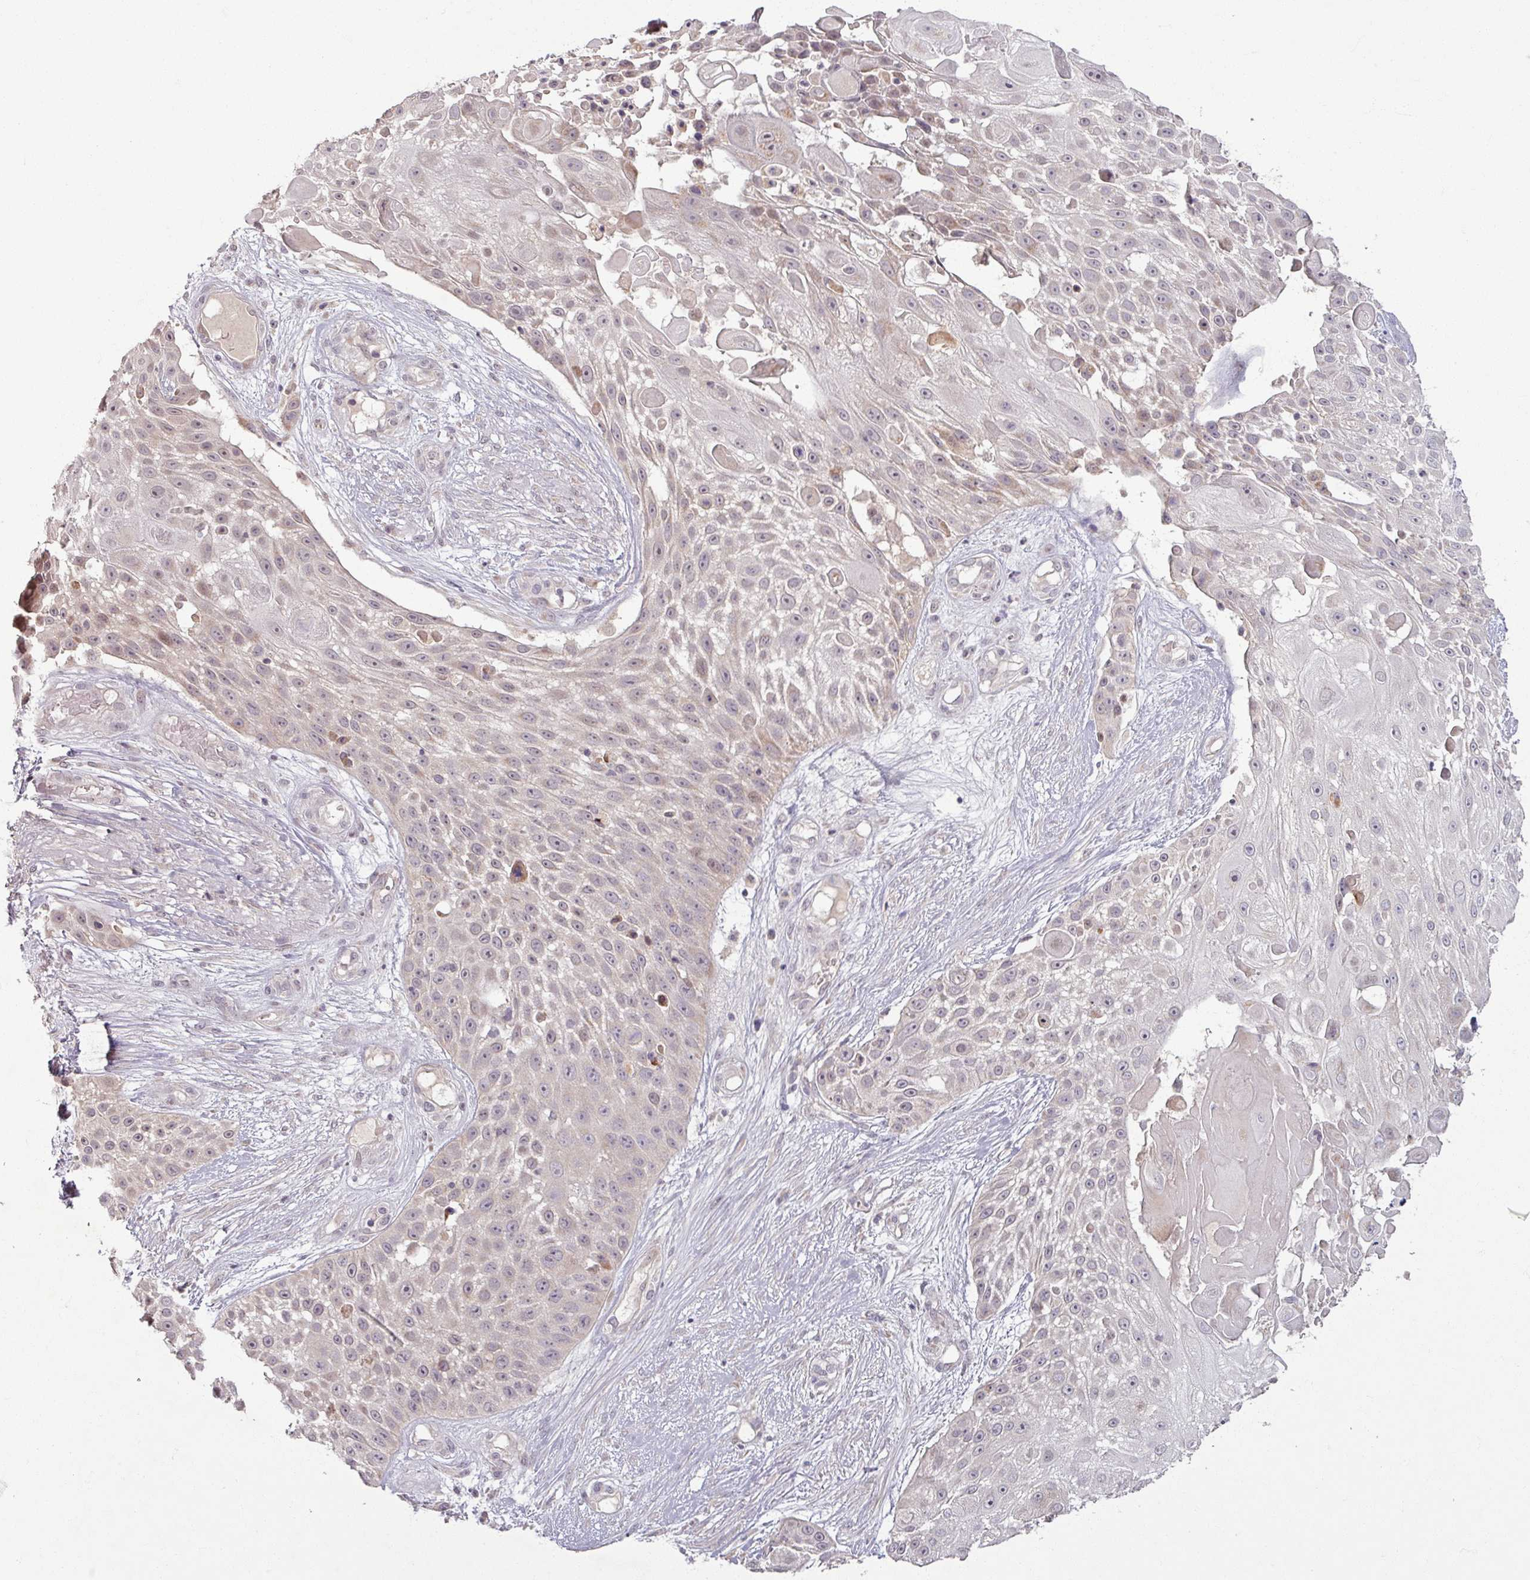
{"staining": {"intensity": "negative", "quantity": "none", "location": "none"}, "tissue": "skin cancer", "cell_type": "Tumor cells", "image_type": "cancer", "snomed": [{"axis": "morphology", "description": "Squamous cell carcinoma, NOS"}, {"axis": "topography", "description": "Skin"}], "caption": "Immunohistochemistry (IHC) image of neoplastic tissue: human skin cancer stained with DAB exhibits no significant protein expression in tumor cells.", "gene": "OGFOD3", "patient": {"sex": "female", "age": 86}}